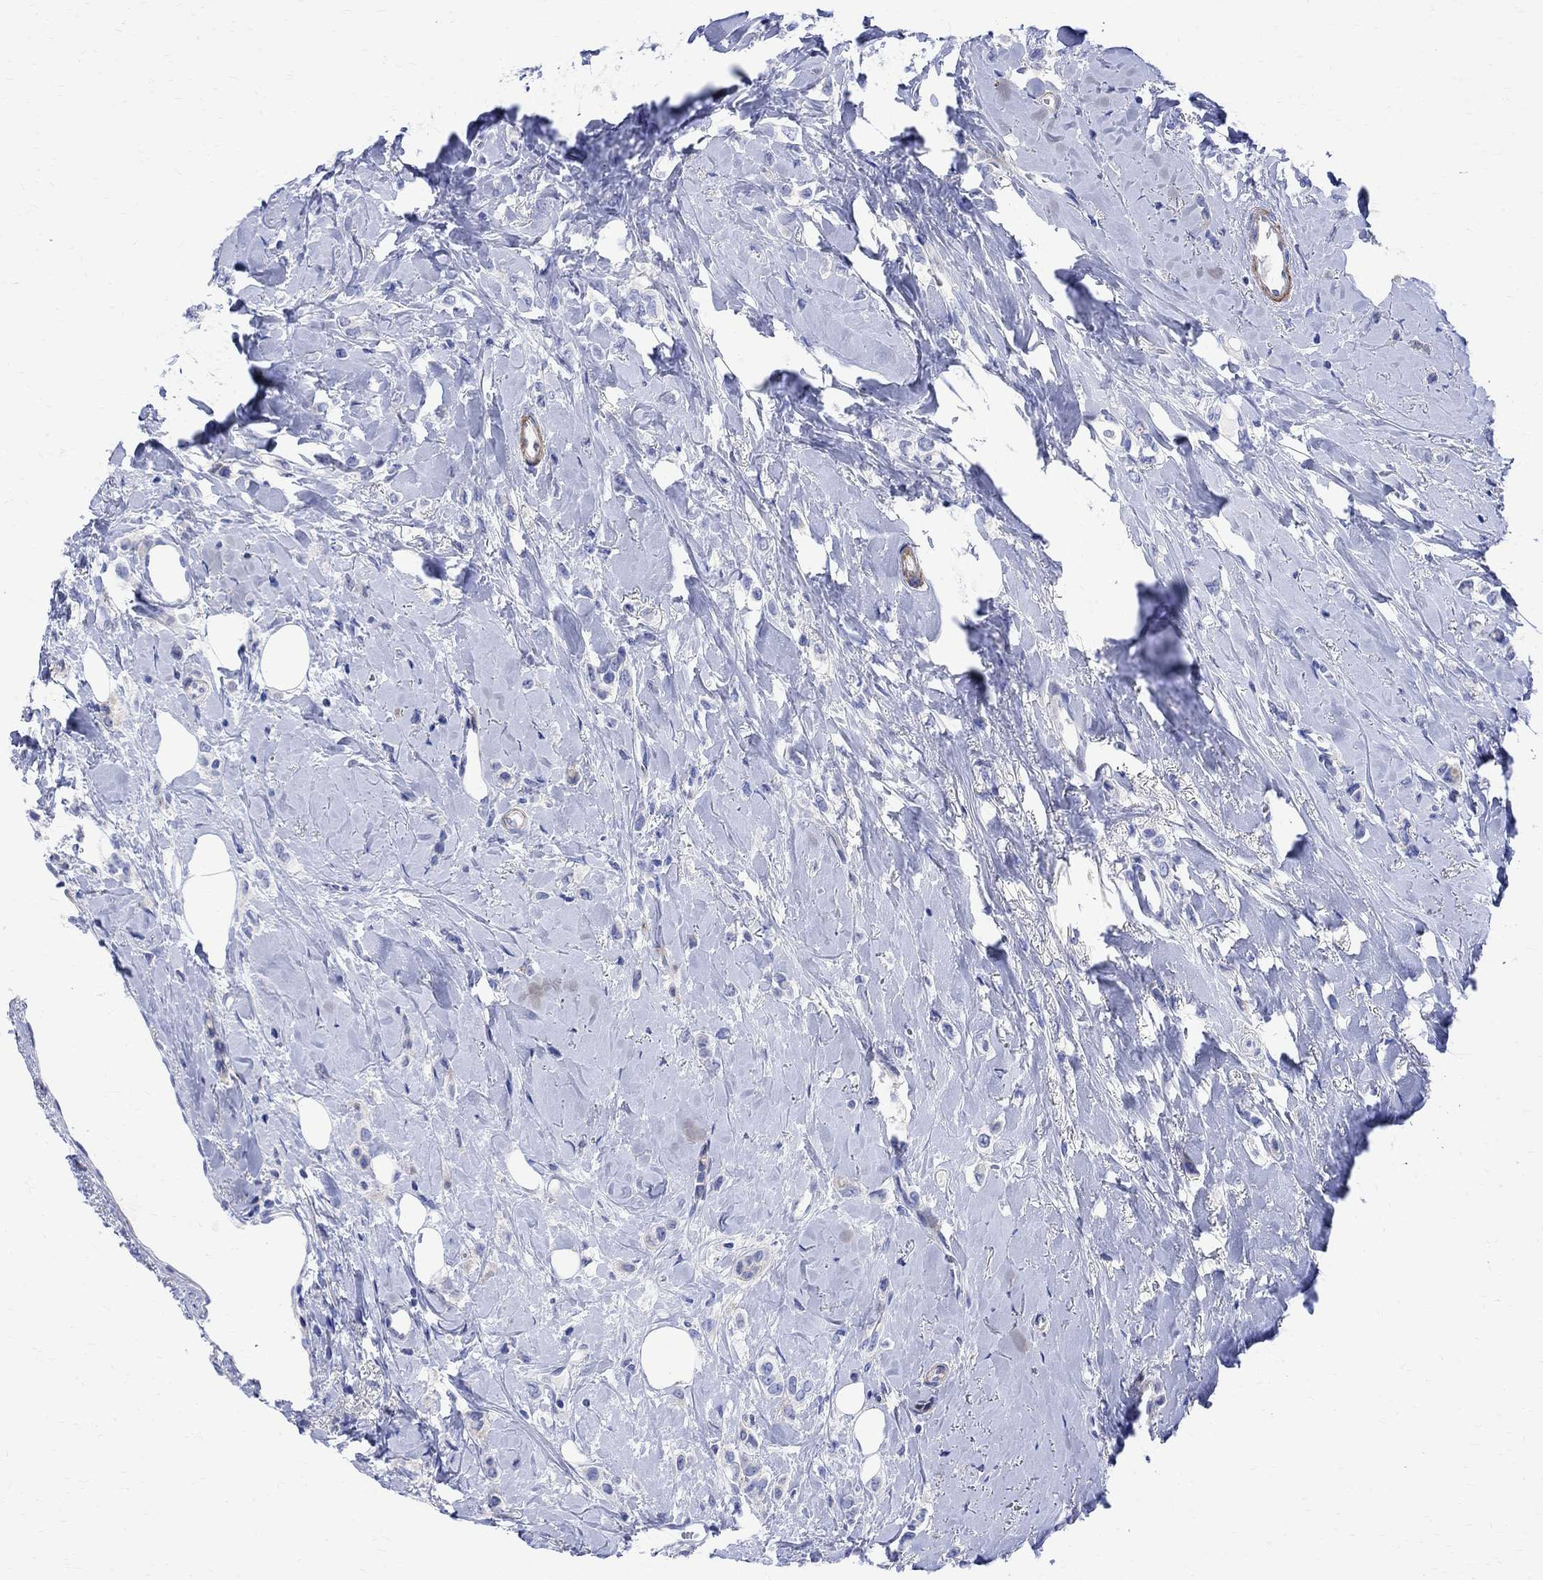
{"staining": {"intensity": "negative", "quantity": "none", "location": "none"}, "tissue": "breast cancer", "cell_type": "Tumor cells", "image_type": "cancer", "snomed": [{"axis": "morphology", "description": "Lobular carcinoma"}, {"axis": "topography", "description": "Breast"}], "caption": "DAB (3,3'-diaminobenzidine) immunohistochemical staining of human lobular carcinoma (breast) reveals no significant positivity in tumor cells.", "gene": "PARVB", "patient": {"sex": "female", "age": 66}}